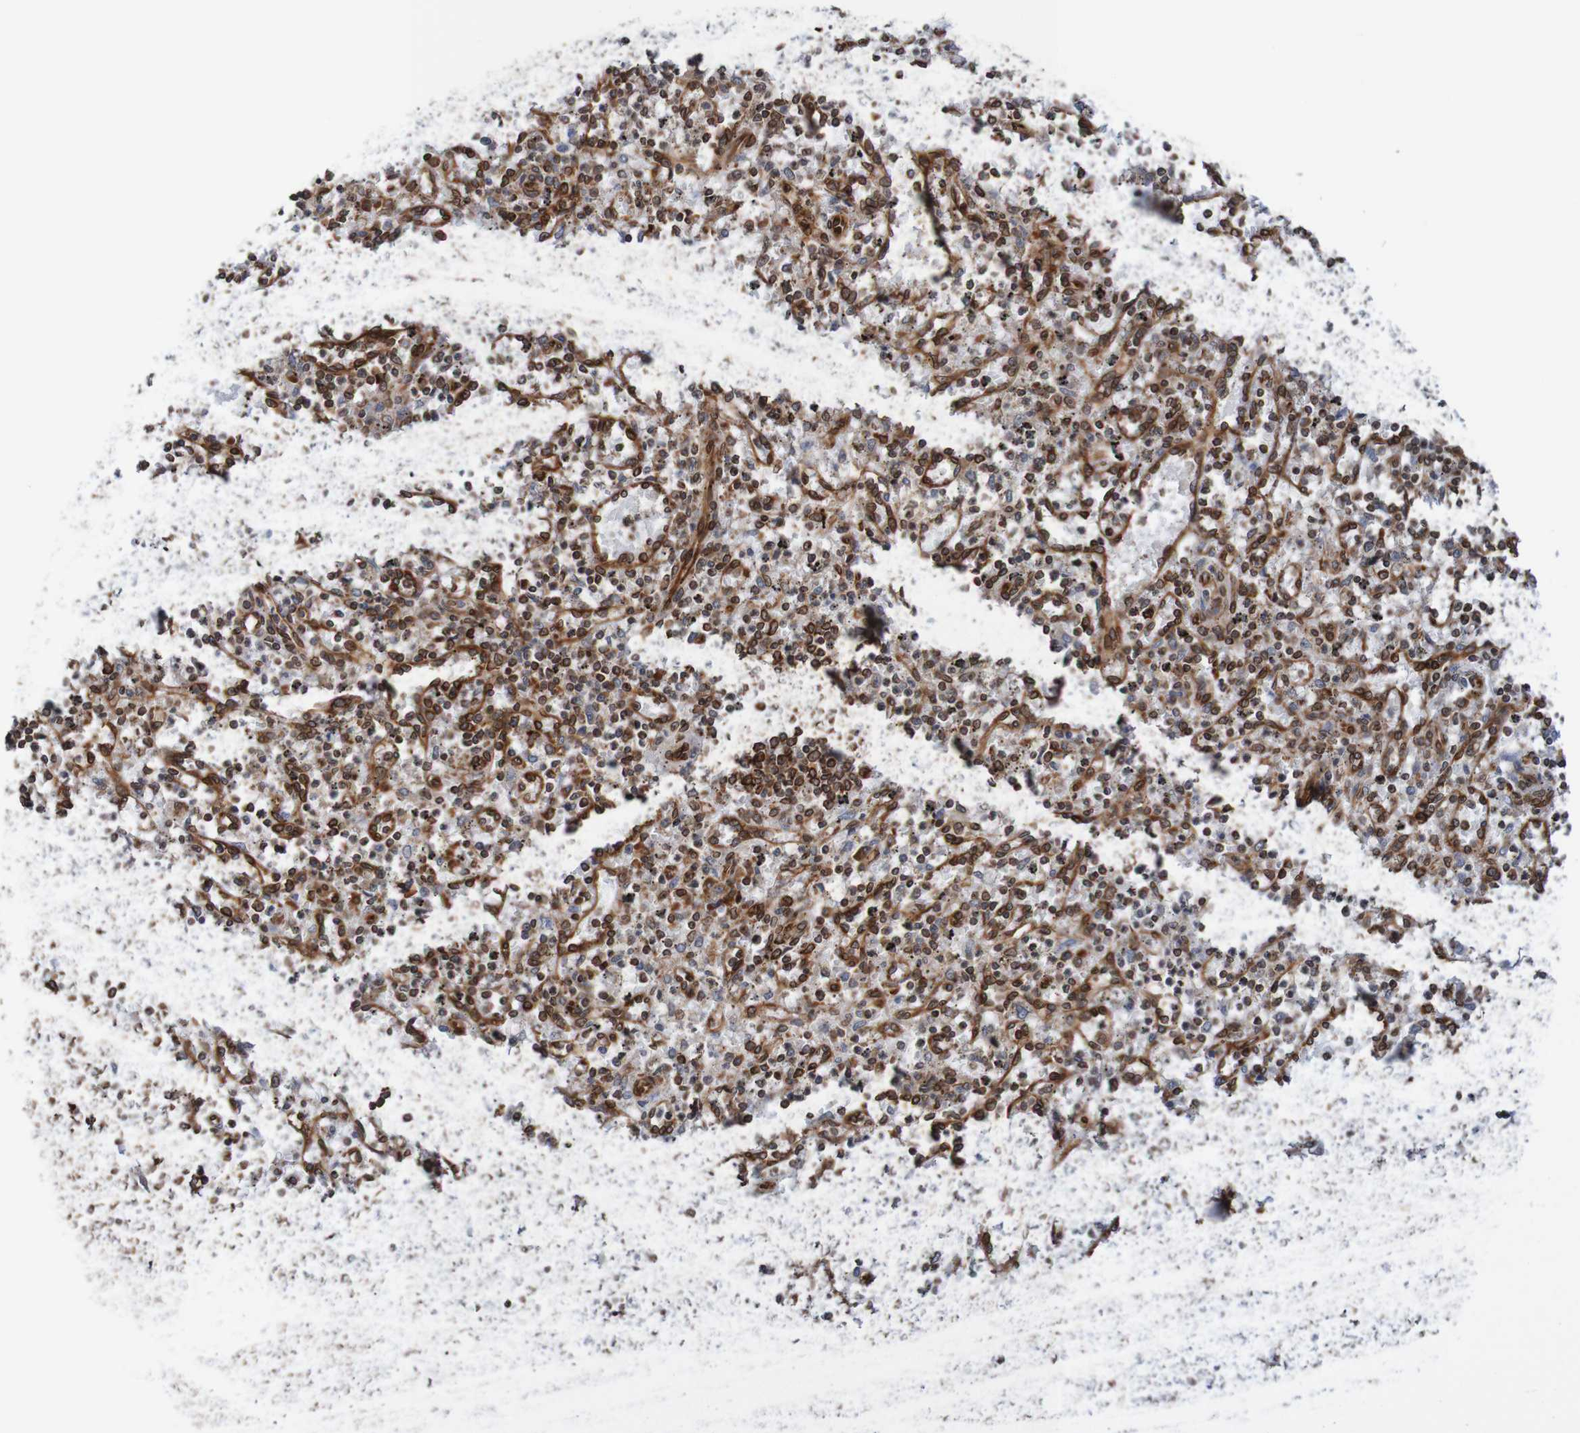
{"staining": {"intensity": "strong", "quantity": "25%-75%", "location": "cytoplasmic/membranous,nuclear"}, "tissue": "spleen", "cell_type": "Cells in red pulp", "image_type": "normal", "snomed": [{"axis": "morphology", "description": "Normal tissue, NOS"}, {"axis": "topography", "description": "Spleen"}], "caption": "Immunohistochemistry (IHC) staining of benign spleen, which shows high levels of strong cytoplasmic/membranous,nuclear positivity in about 25%-75% of cells in red pulp indicating strong cytoplasmic/membranous,nuclear protein positivity. The staining was performed using DAB (3,3'-diaminobenzidine) (brown) for protein detection and nuclei were counterstained in hematoxylin (blue).", "gene": "TMEM109", "patient": {"sex": "male", "age": 72}}